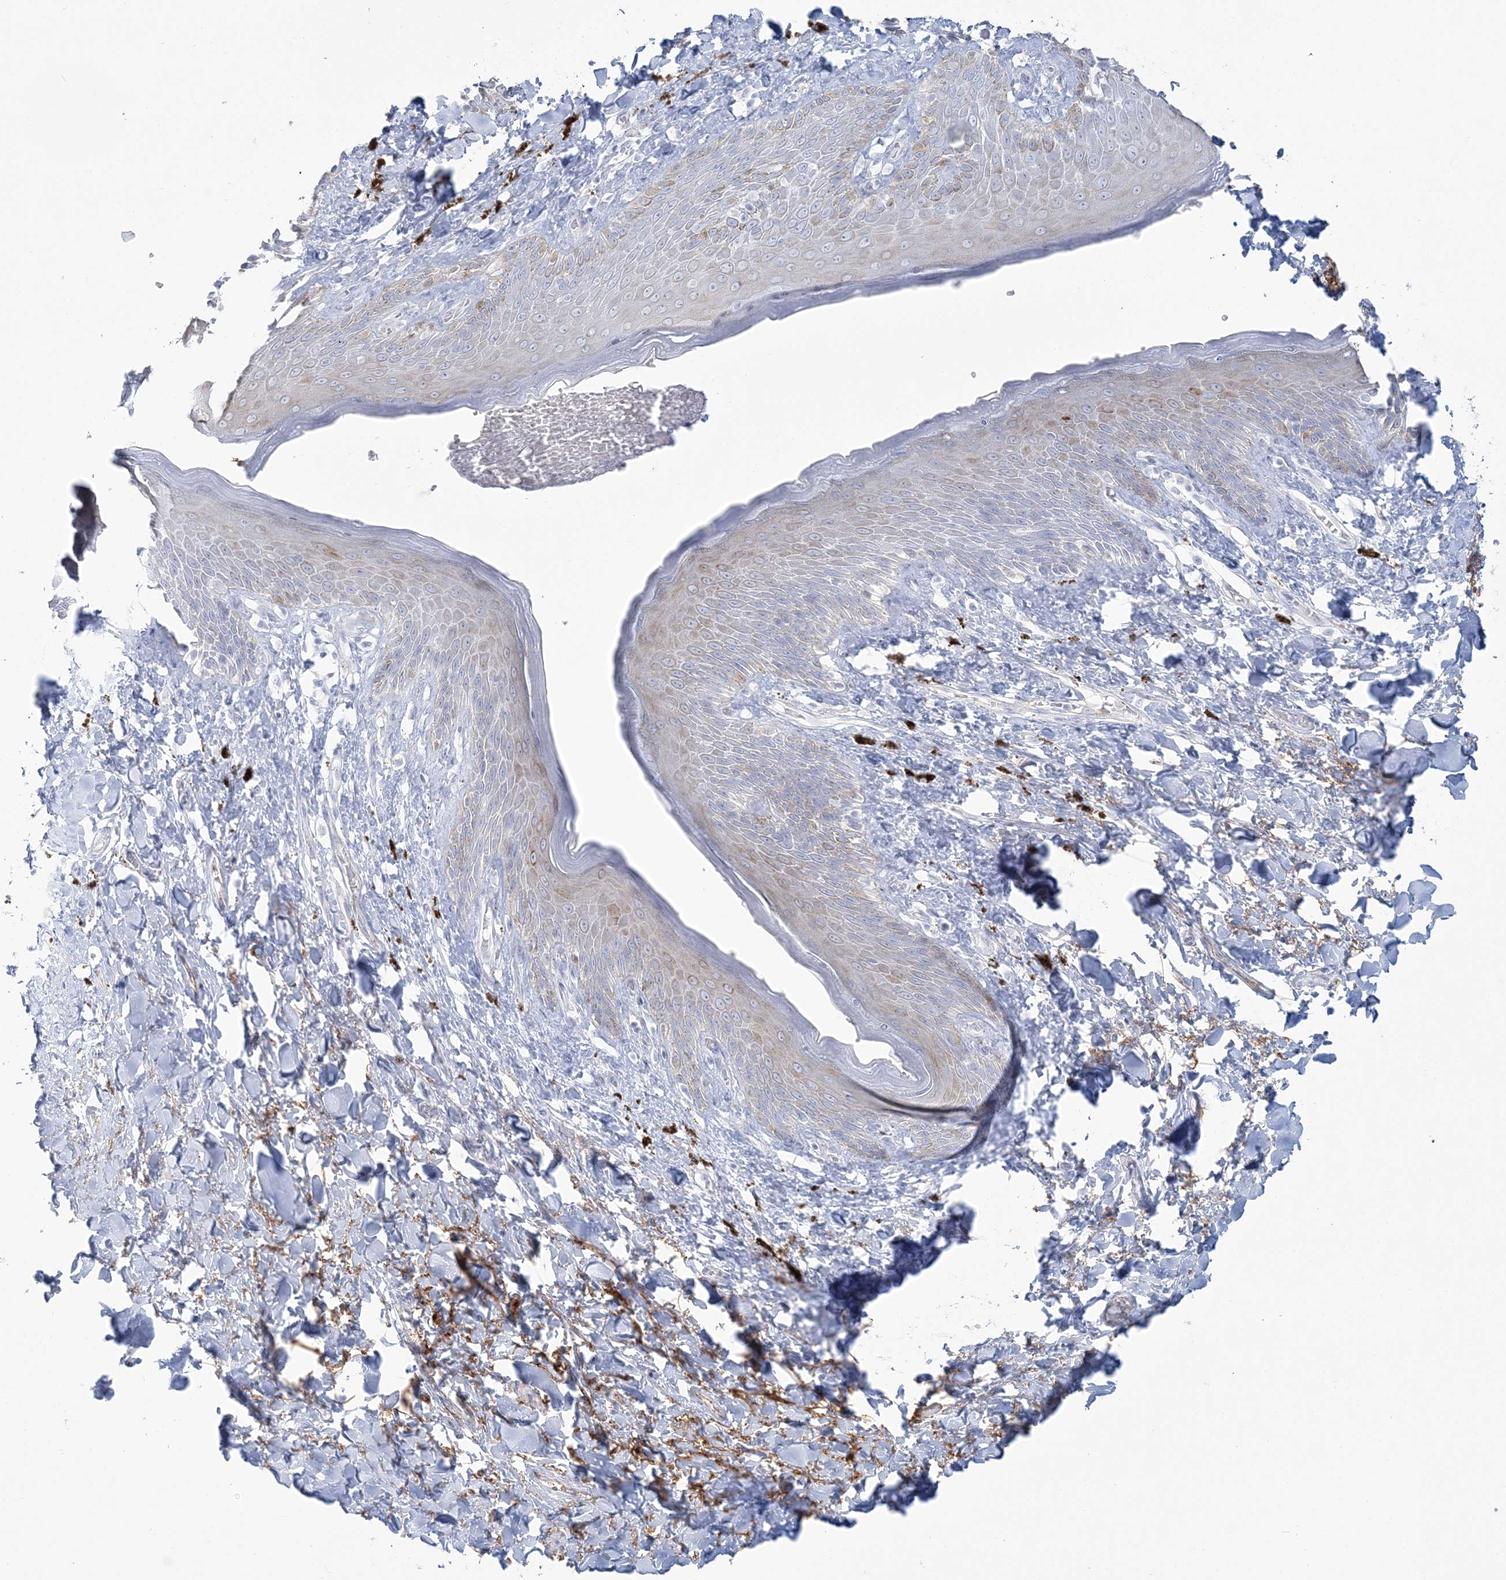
{"staining": {"intensity": "weak", "quantity": "25%-75%", "location": "cytoplasmic/membranous"}, "tissue": "skin", "cell_type": "Epidermal cells", "image_type": "normal", "snomed": [{"axis": "morphology", "description": "Normal tissue, NOS"}, {"axis": "topography", "description": "Anal"}], "caption": "The micrograph displays a brown stain indicating the presence of a protein in the cytoplasmic/membranous of epidermal cells in skin. (IHC, brightfield microscopy, high magnification).", "gene": "ENSG00000288637", "patient": {"sex": "female", "age": 78}}